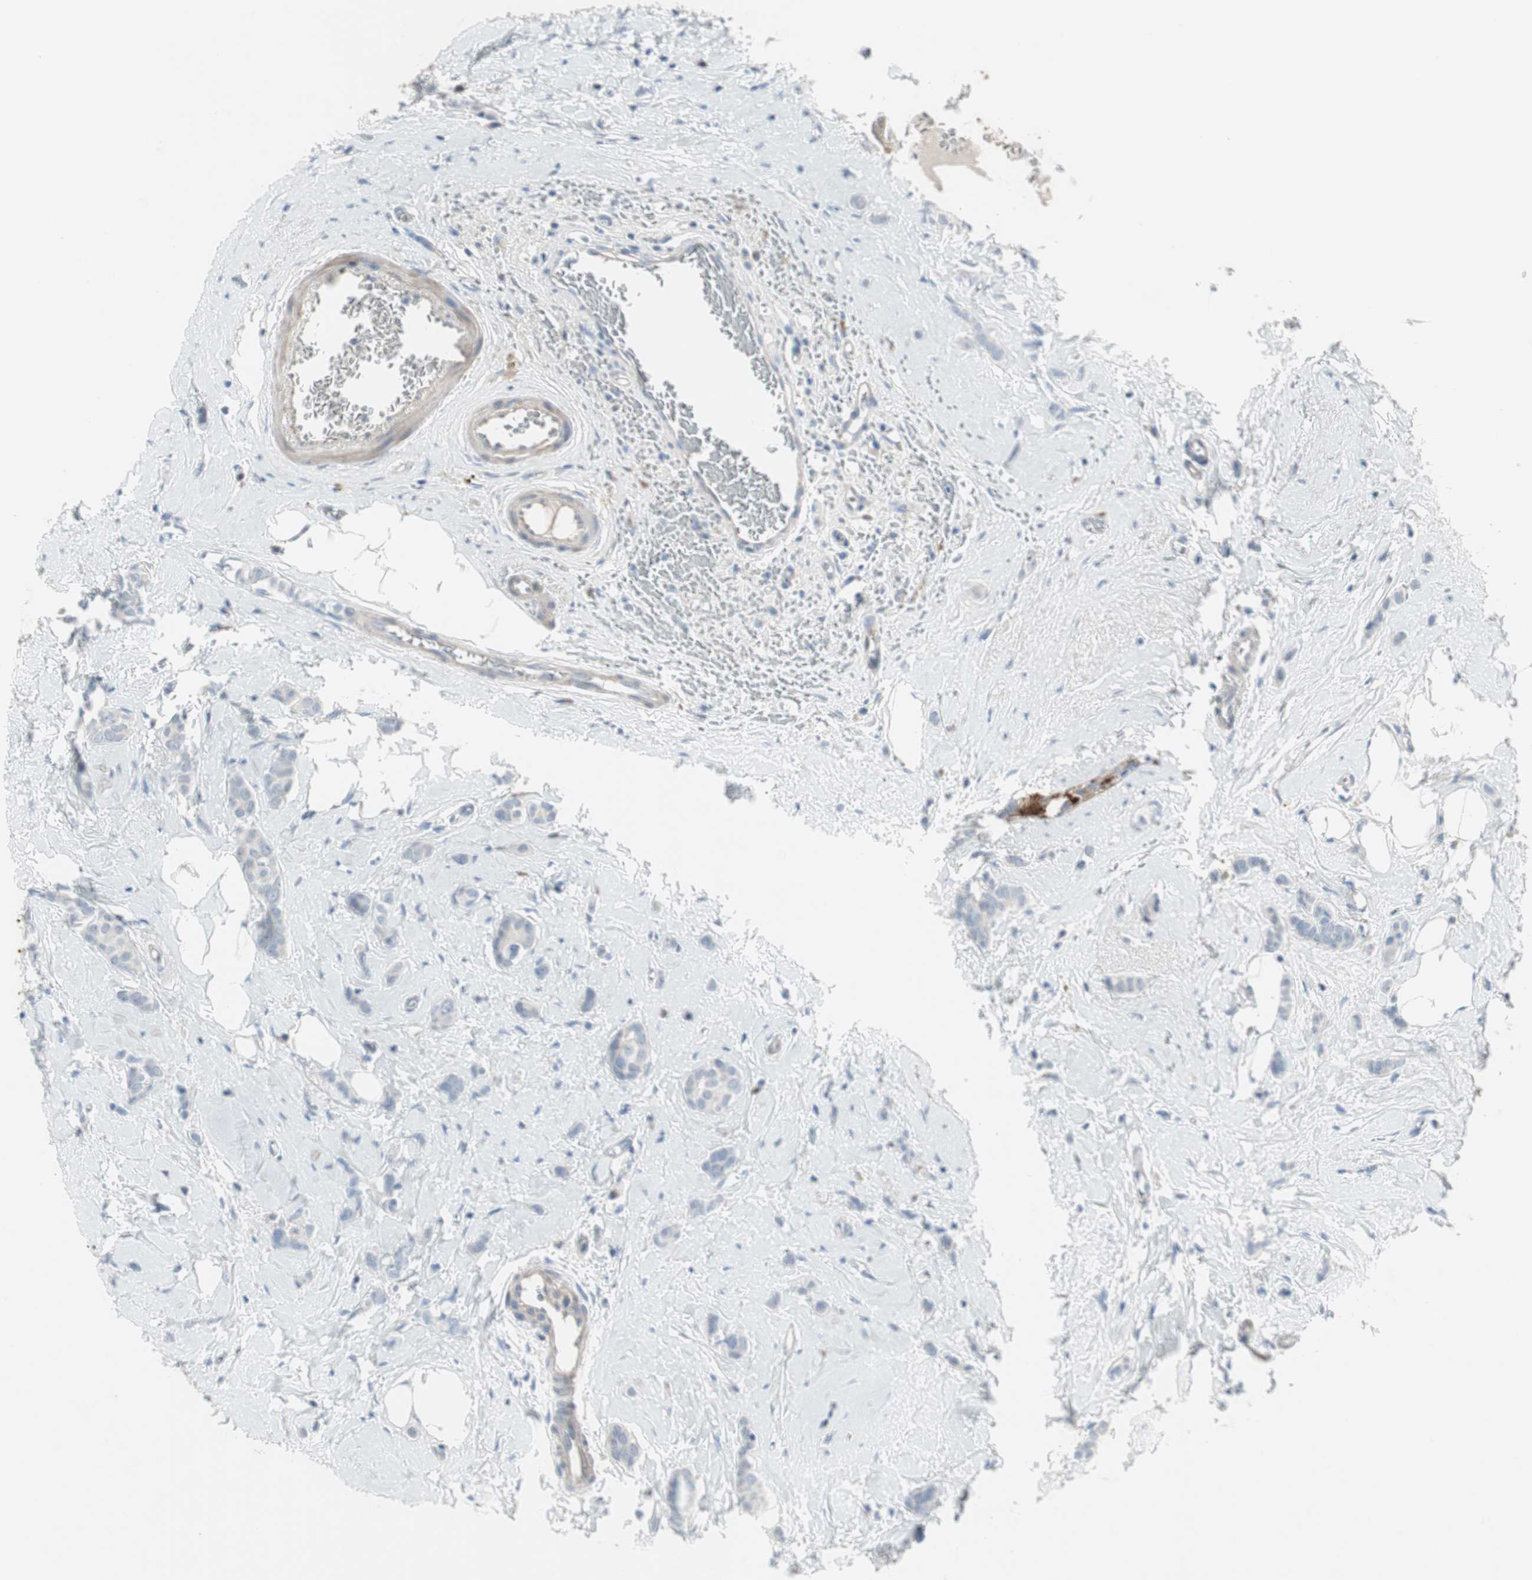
{"staining": {"intensity": "negative", "quantity": "none", "location": "none"}, "tissue": "breast cancer", "cell_type": "Tumor cells", "image_type": "cancer", "snomed": [{"axis": "morphology", "description": "Lobular carcinoma"}, {"axis": "topography", "description": "Breast"}], "caption": "Breast cancer (lobular carcinoma) was stained to show a protein in brown. There is no significant expression in tumor cells.", "gene": "PIGR", "patient": {"sex": "female", "age": 60}}